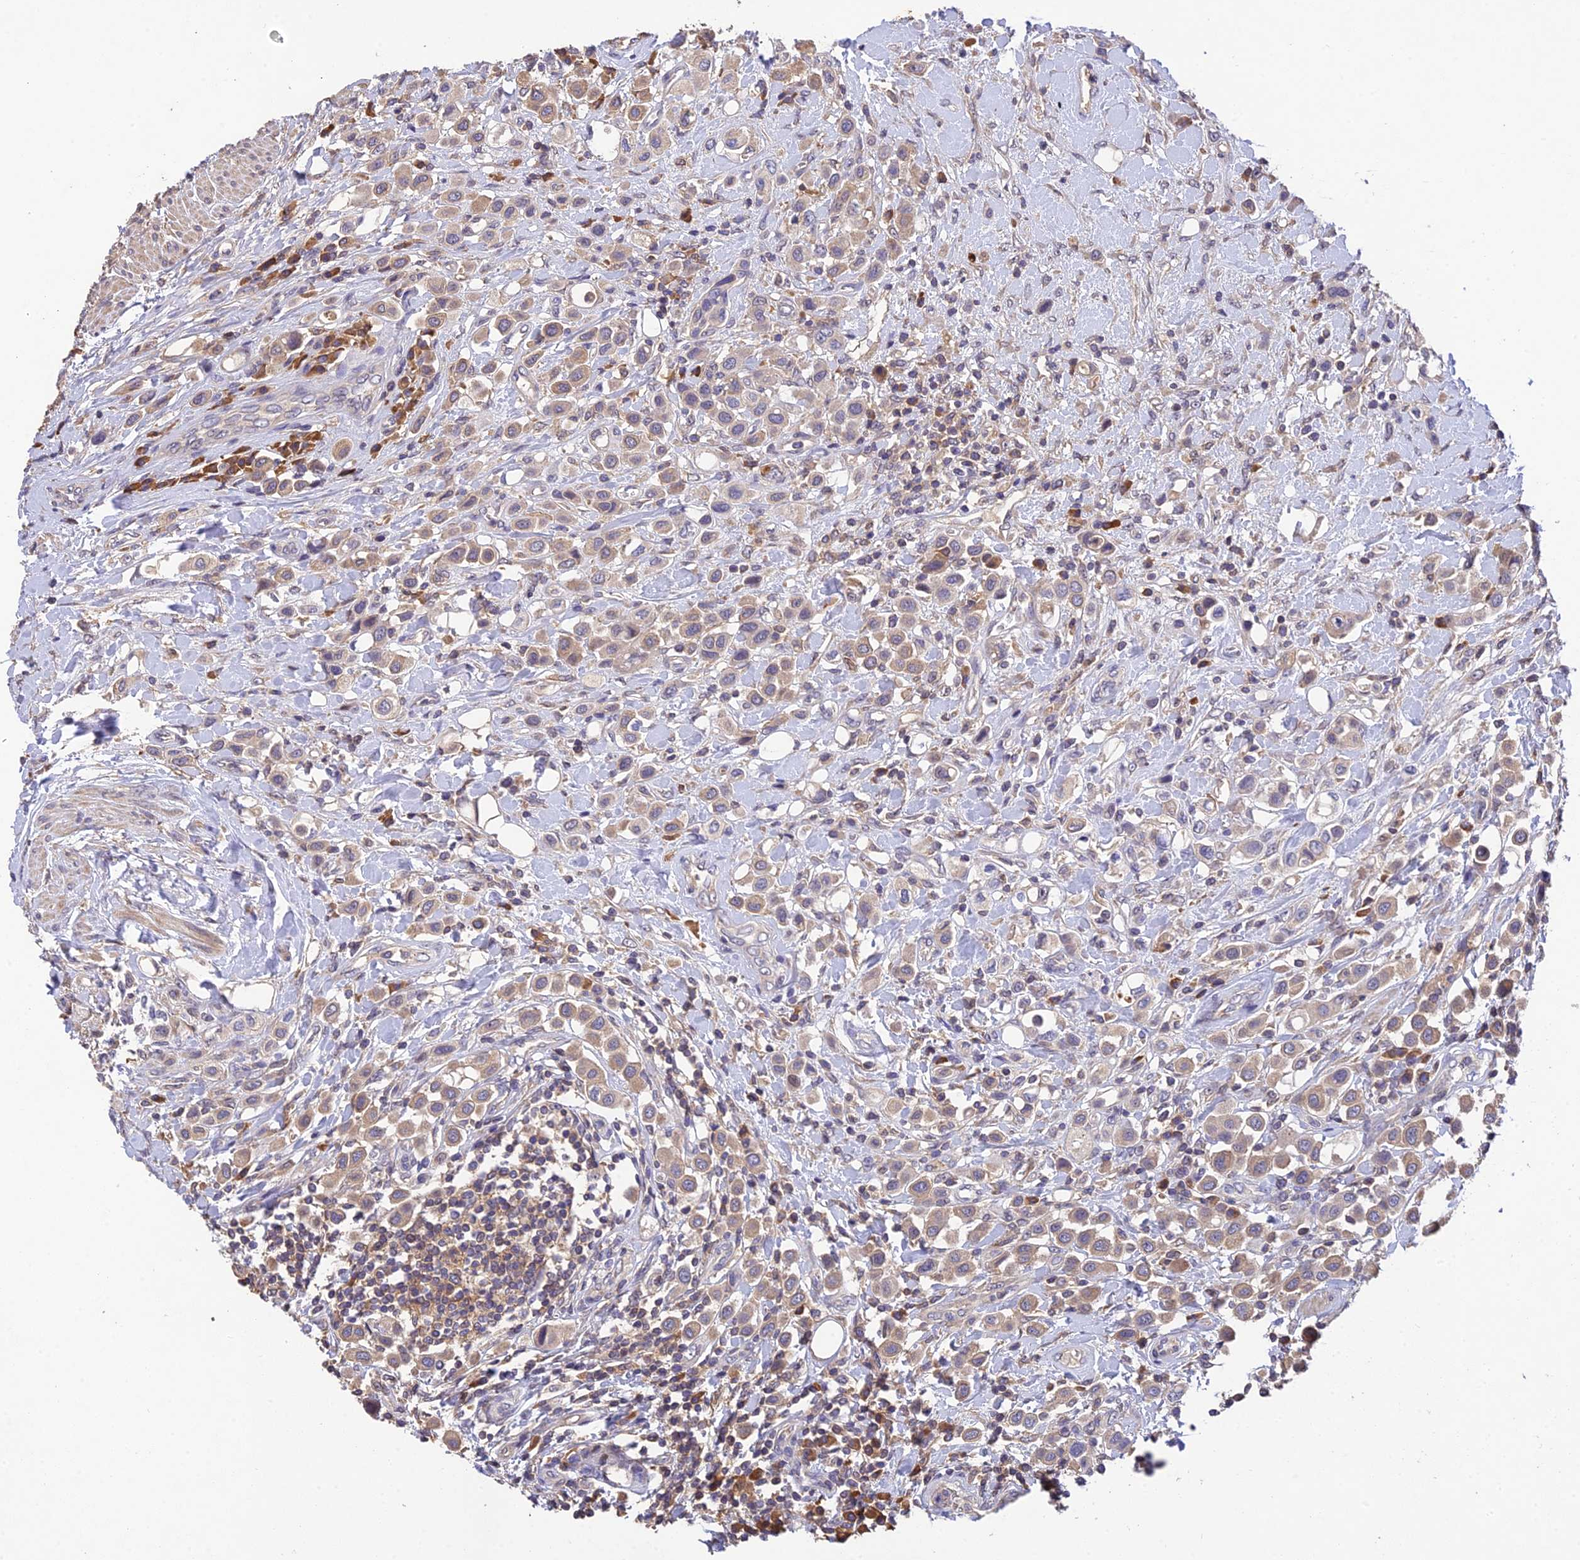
{"staining": {"intensity": "weak", "quantity": ">75%", "location": "cytoplasmic/membranous"}, "tissue": "urothelial cancer", "cell_type": "Tumor cells", "image_type": "cancer", "snomed": [{"axis": "morphology", "description": "Urothelial carcinoma, High grade"}, {"axis": "topography", "description": "Urinary bladder"}], "caption": "A low amount of weak cytoplasmic/membranous staining is identified in approximately >75% of tumor cells in urothelial cancer tissue.", "gene": "DENND5B", "patient": {"sex": "male", "age": 50}}